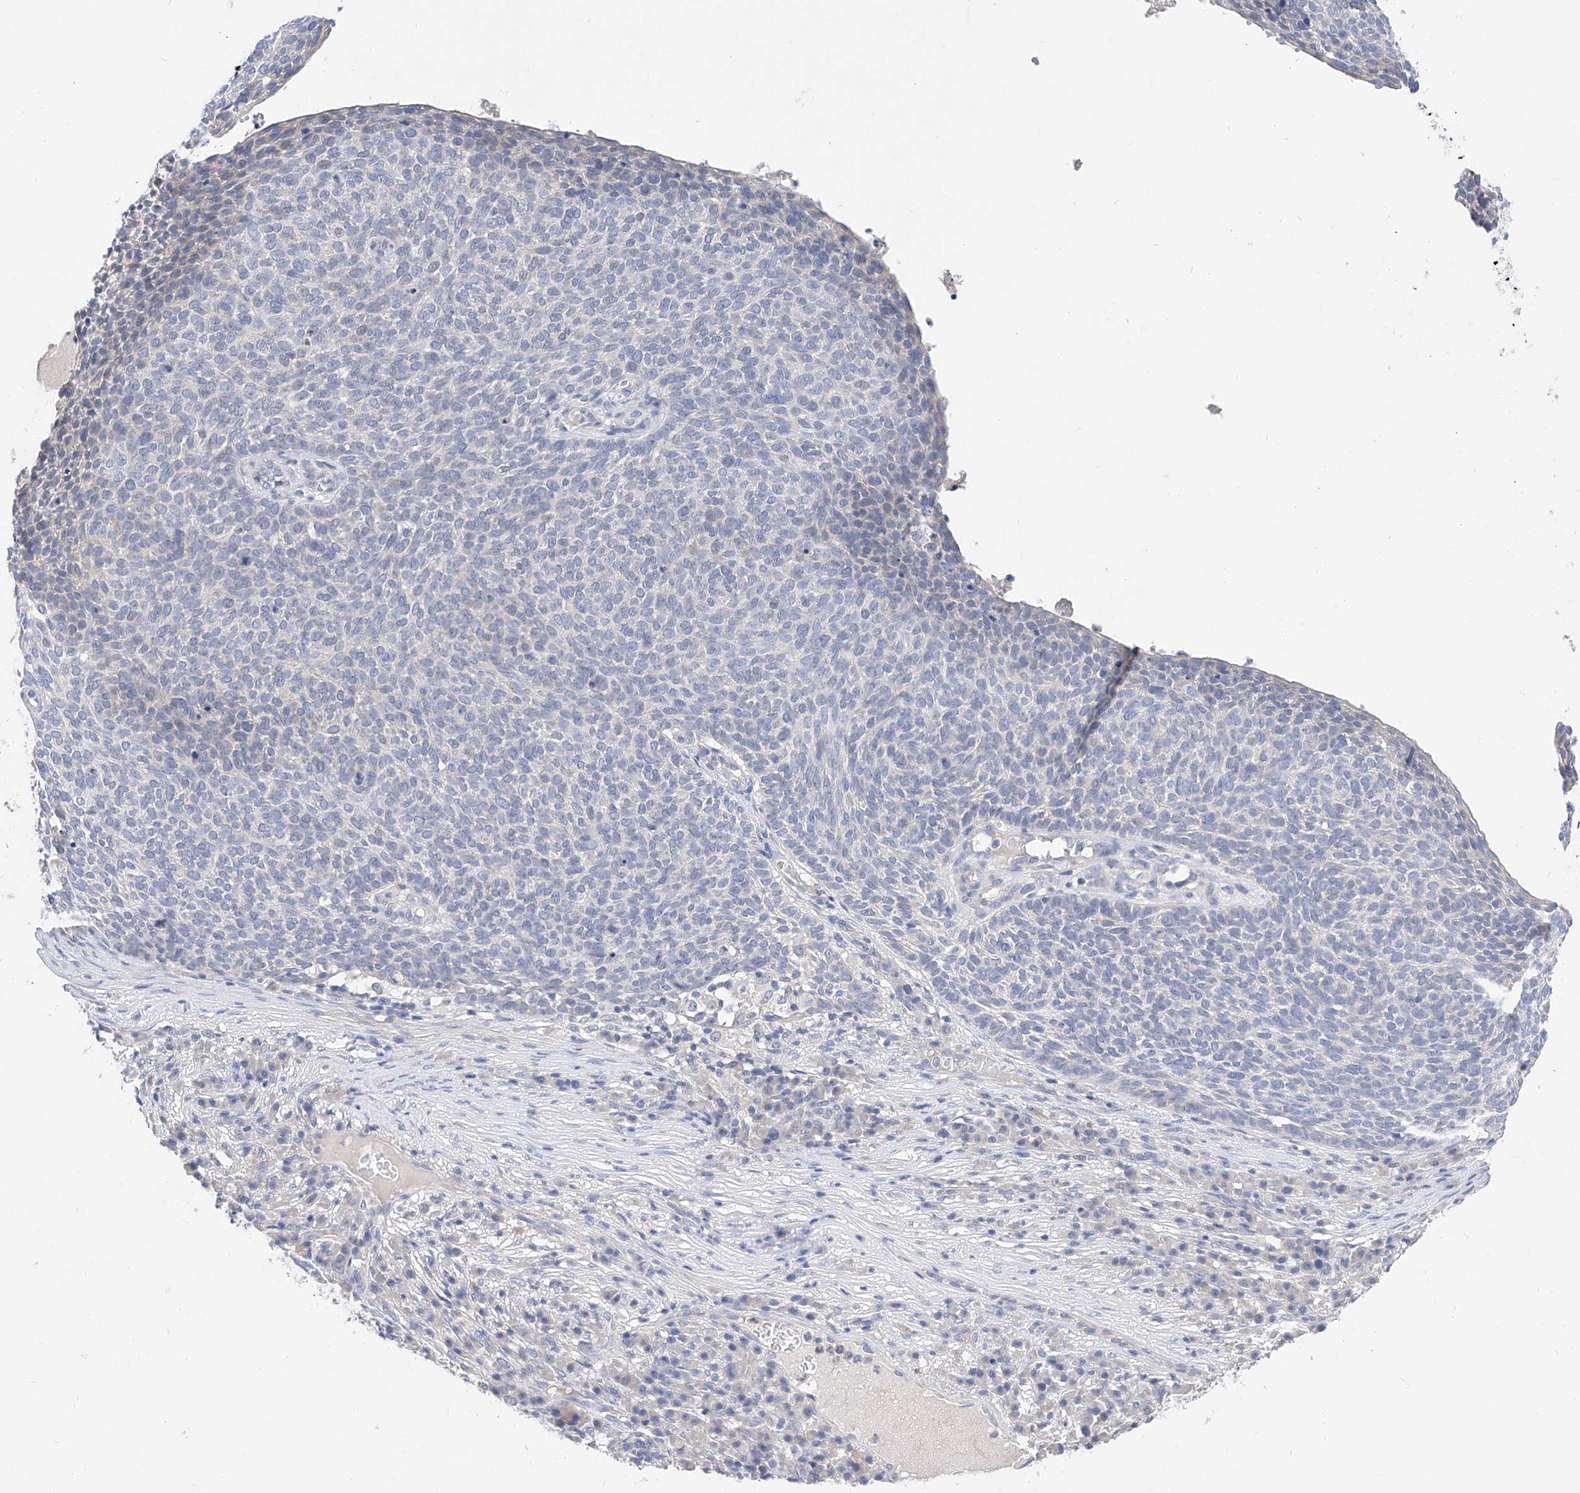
{"staining": {"intensity": "negative", "quantity": "none", "location": "none"}, "tissue": "skin cancer", "cell_type": "Tumor cells", "image_type": "cancer", "snomed": [{"axis": "morphology", "description": "Squamous cell carcinoma, NOS"}, {"axis": "topography", "description": "Skin"}], "caption": "Immunohistochemistry (IHC) image of neoplastic tissue: skin squamous cell carcinoma stained with DAB exhibits no significant protein positivity in tumor cells. Nuclei are stained in blue.", "gene": "FUCA2", "patient": {"sex": "female", "age": 90}}